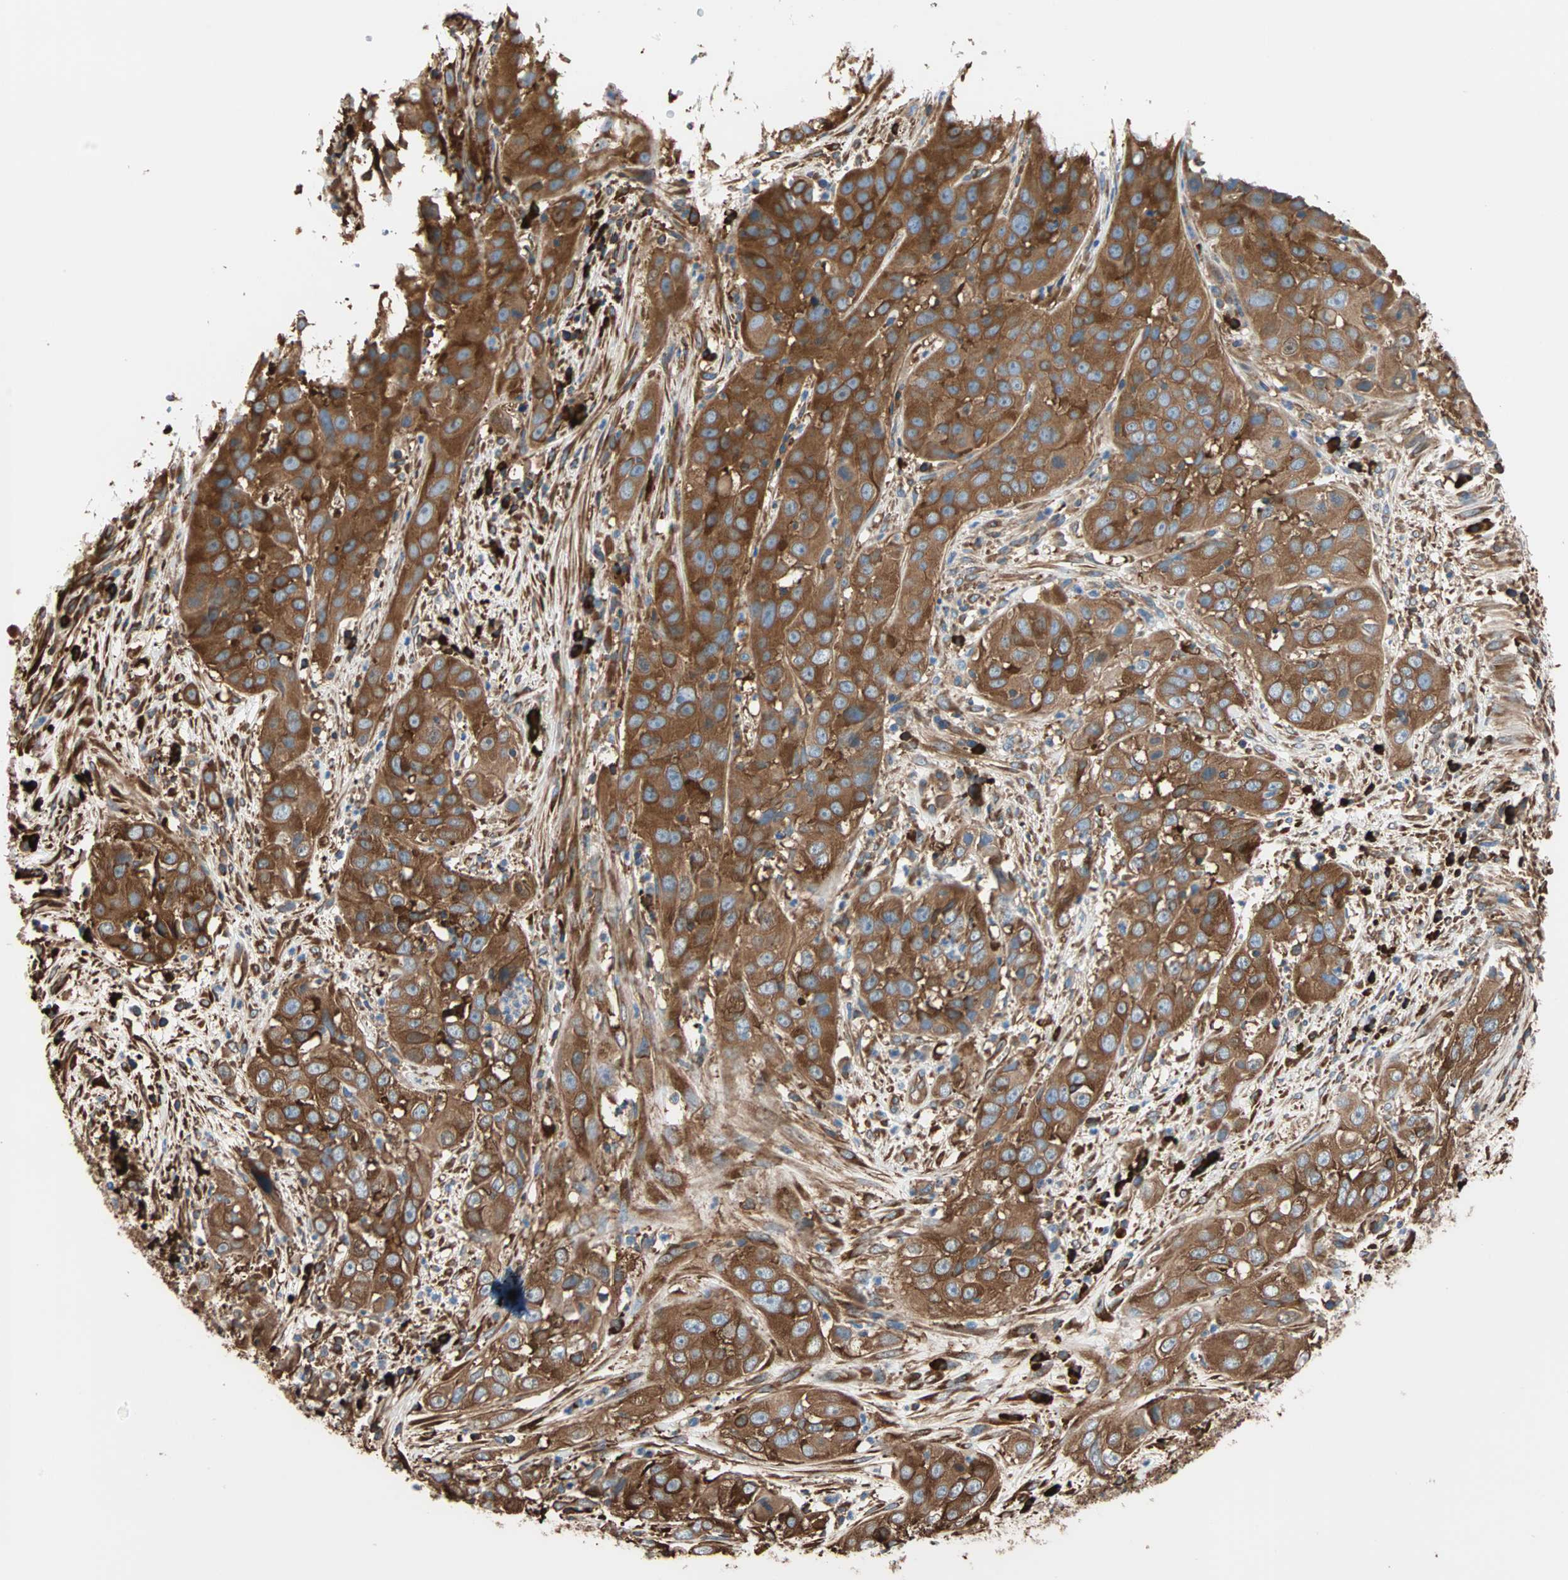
{"staining": {"intensity": "strong", "quantity": ">75%", "location": "cytoplasmic/membranous"}, "tissue": "cervical cancer", "cell_type": "Tumor cells", "image_type": "cancer", "snomed": [{"axis": "morphology", "description": "Squamous cell carcinoma, NOS"}, {"axis": "topography", "description": "Cervix"}], "caption": "Tumor cells demonstrate strong cytoplasmic/membranous positivity in about >75% of cells in squamous cell carcinoma (cervical). (DAB IHC with brightfield microscopy, high magnification).", "gene": "EEF2", "patient": {"sex": "female", "age": 32}}